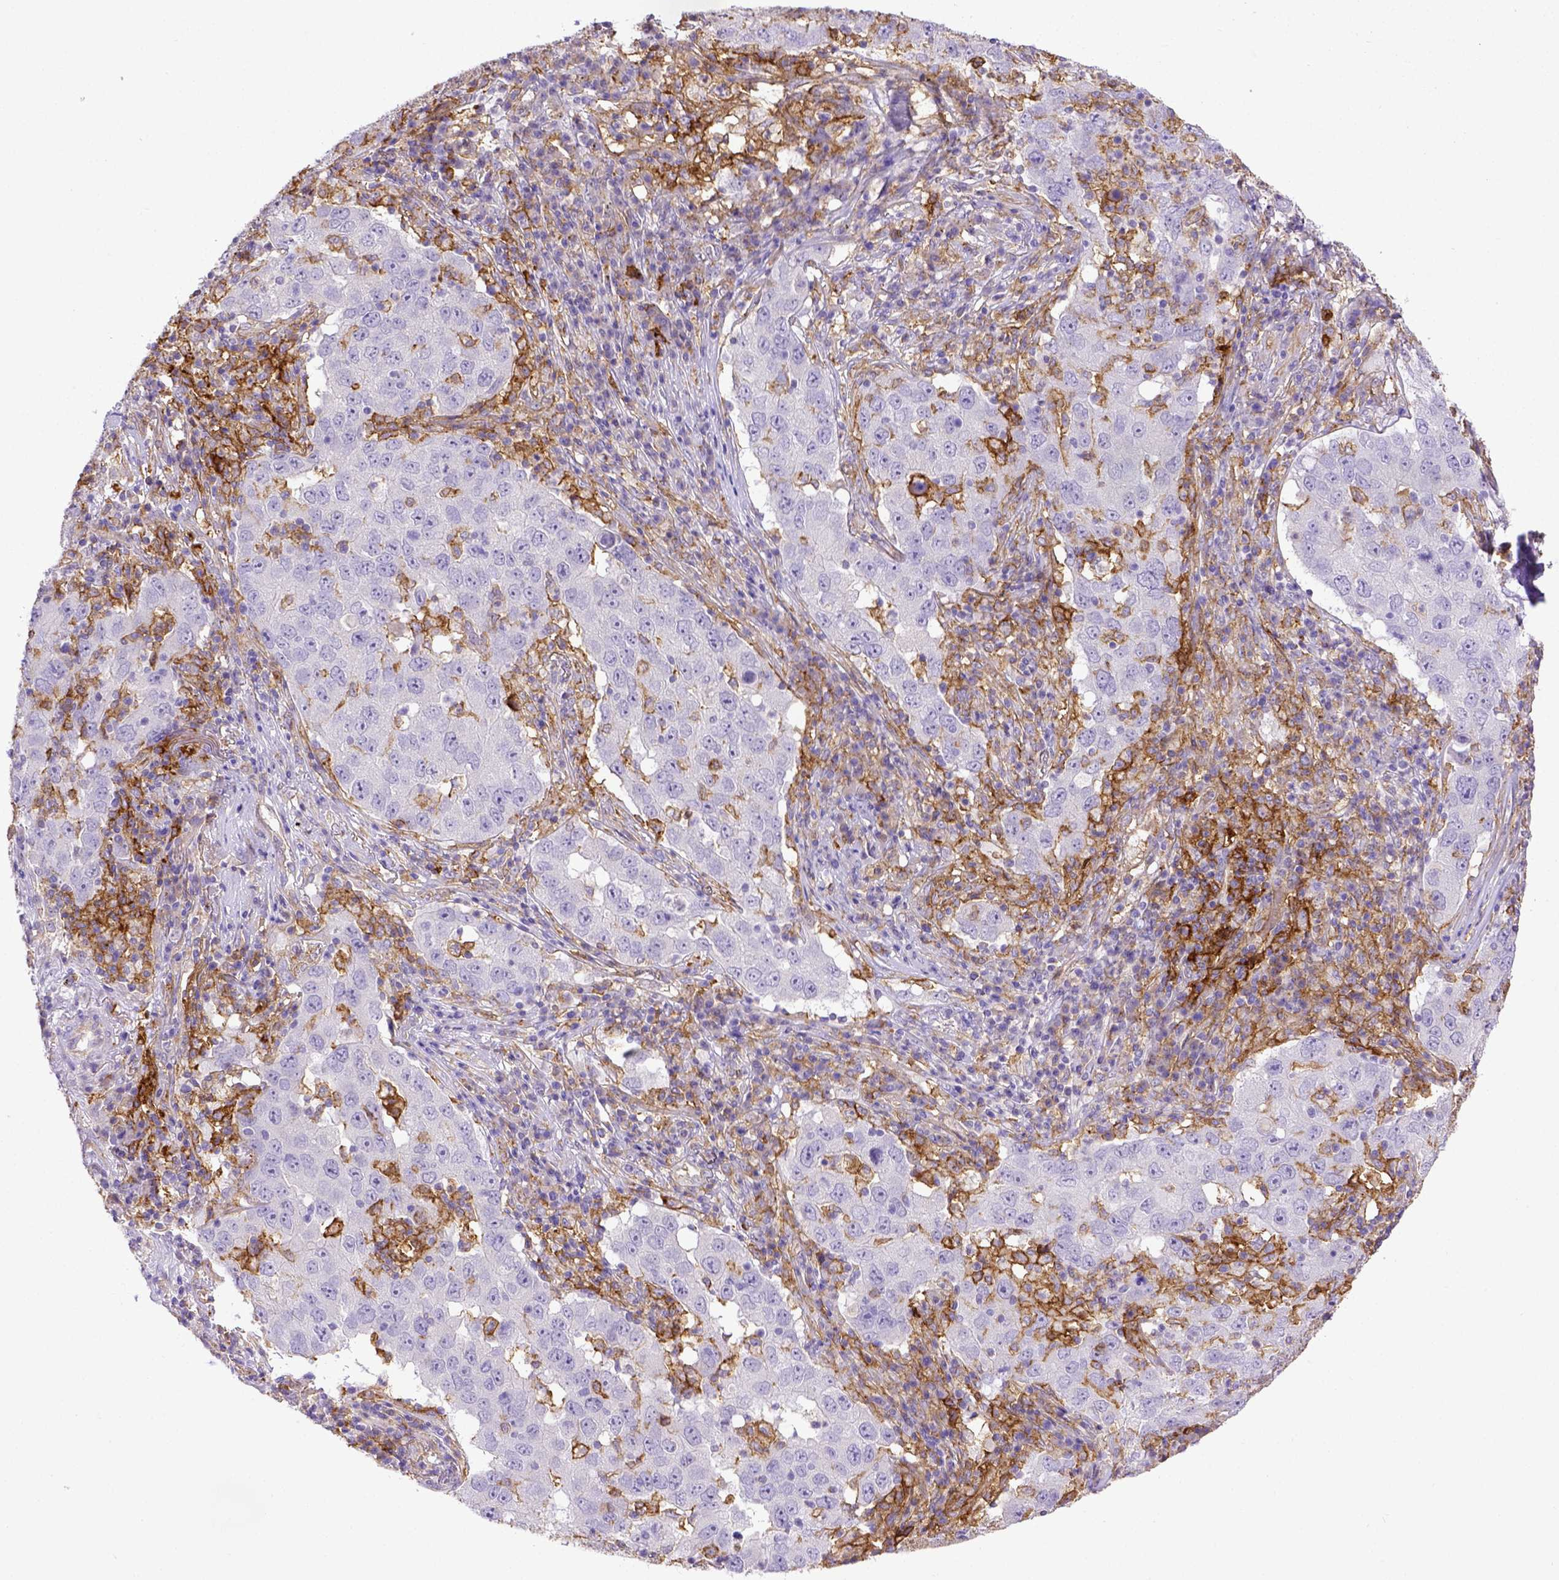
{"staining": {"intensity": "negative", "quantity": "none", "location": "none"}, "tissue": "lung cancer", "cell_type": "Tumor cells", "image_type": "cancer", "snomed": [{"axis": "morphology", "description": "Adenocarcinoma, NOS"}, {"axis": "topography", "description": "Lung"}], "caption": "Immunohistochemistry (IHC) image of human lung cancer (adenocarcinoma) stained for a protein (brown), which exhibits no positivity in tumor cells.", "gene": "CD40", "patient": {"sex": "male", "age": 73}}